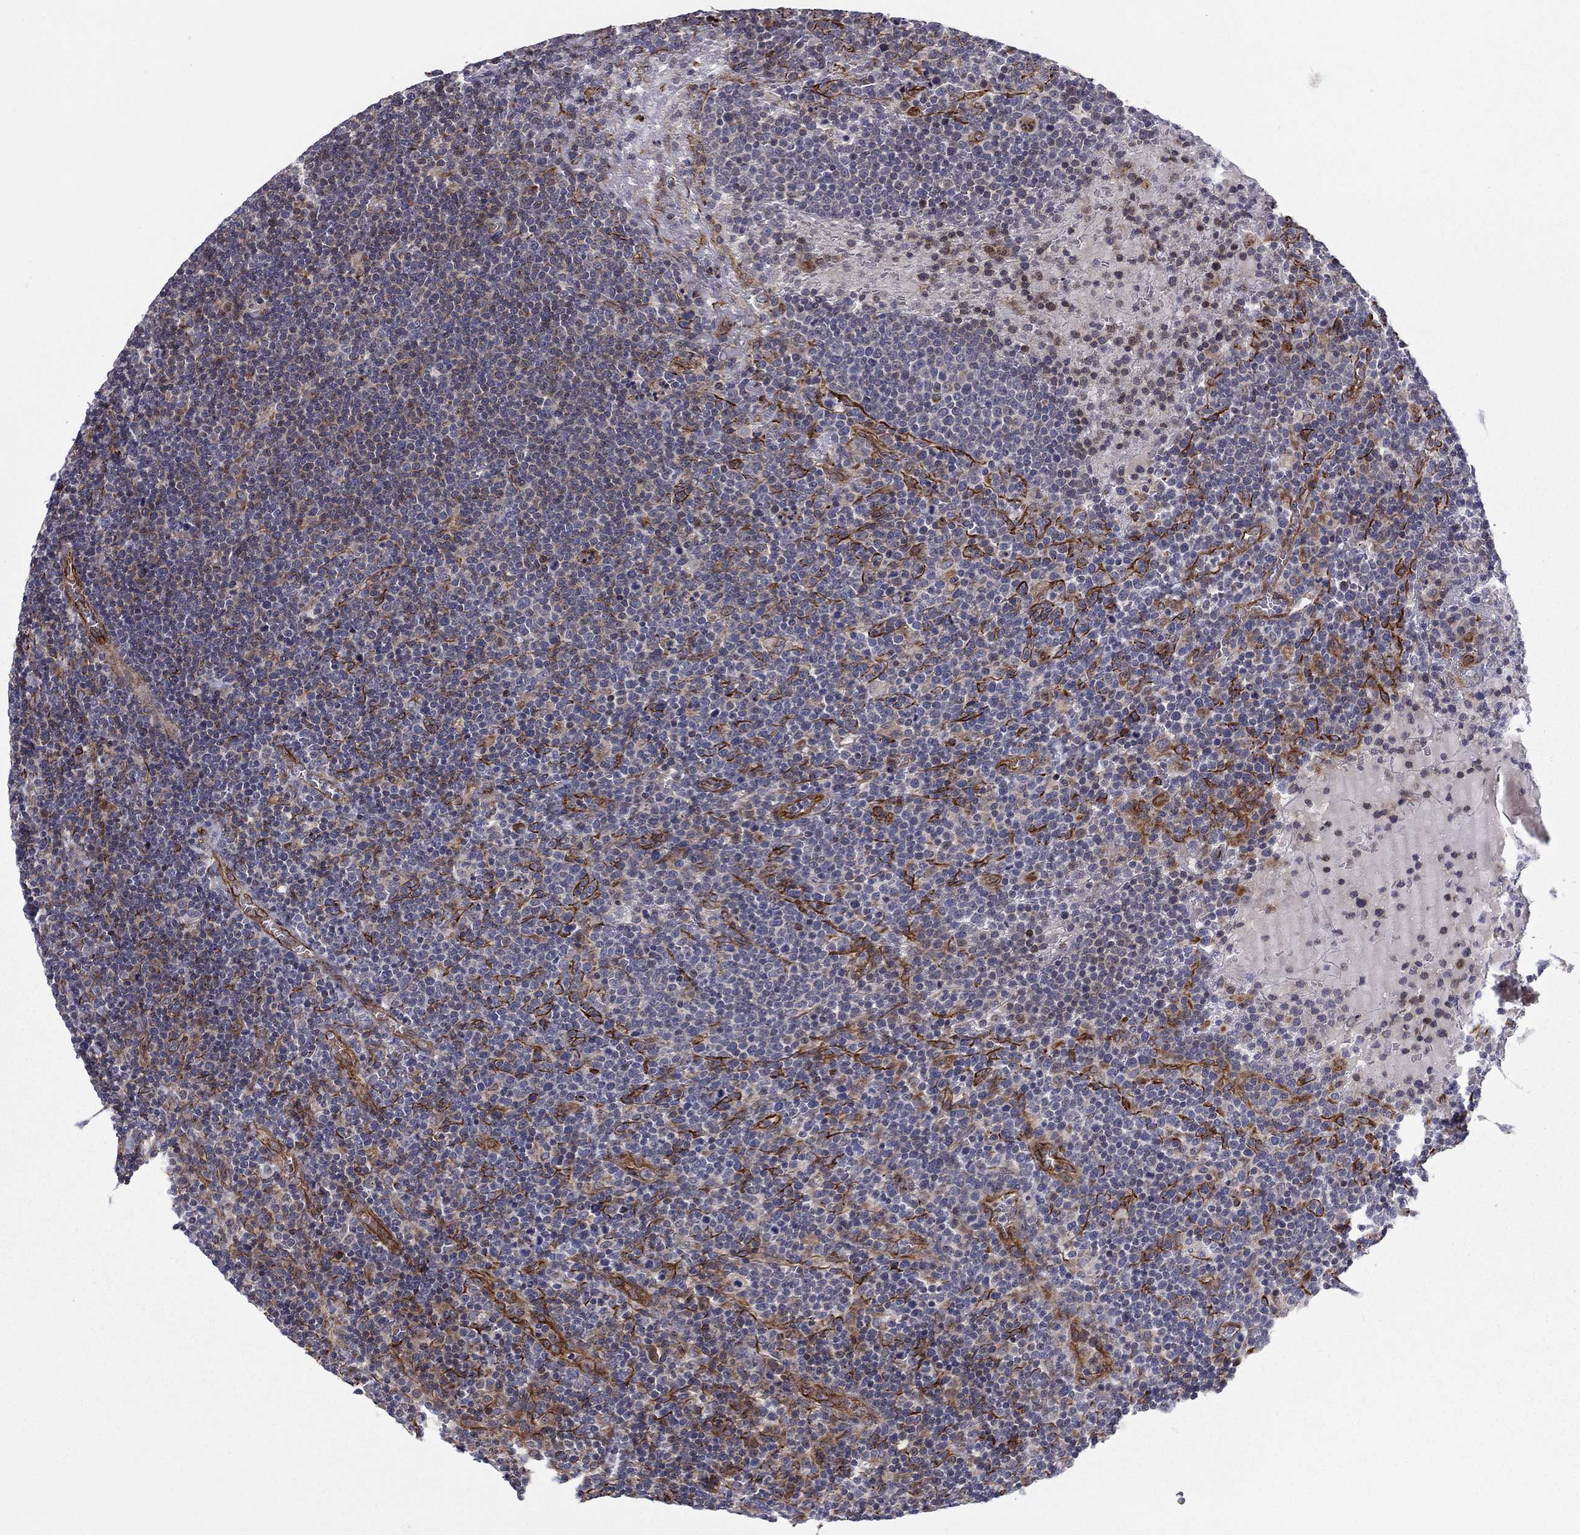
{"staining": {"intensity": "negative", "quantity": "none", "location": "none"}, "tissue": "lymphoma", "cell_type": "Tumor cells", "image_type": "cancer", "snomed": [{"axis": "morphology", "description": "Malignant lymphoma, non-Hodgkin's type, High grade"}, {"axis": "topography", "description": "Lymph node"}], "caption": "IHC histopathology image of neoplastic tissue: lymphoma stained with DAB exhibits no significant protein expression in tumor cells.", "gene": "CLSTN1", "patient": {"sex": "male", "age": 61}}